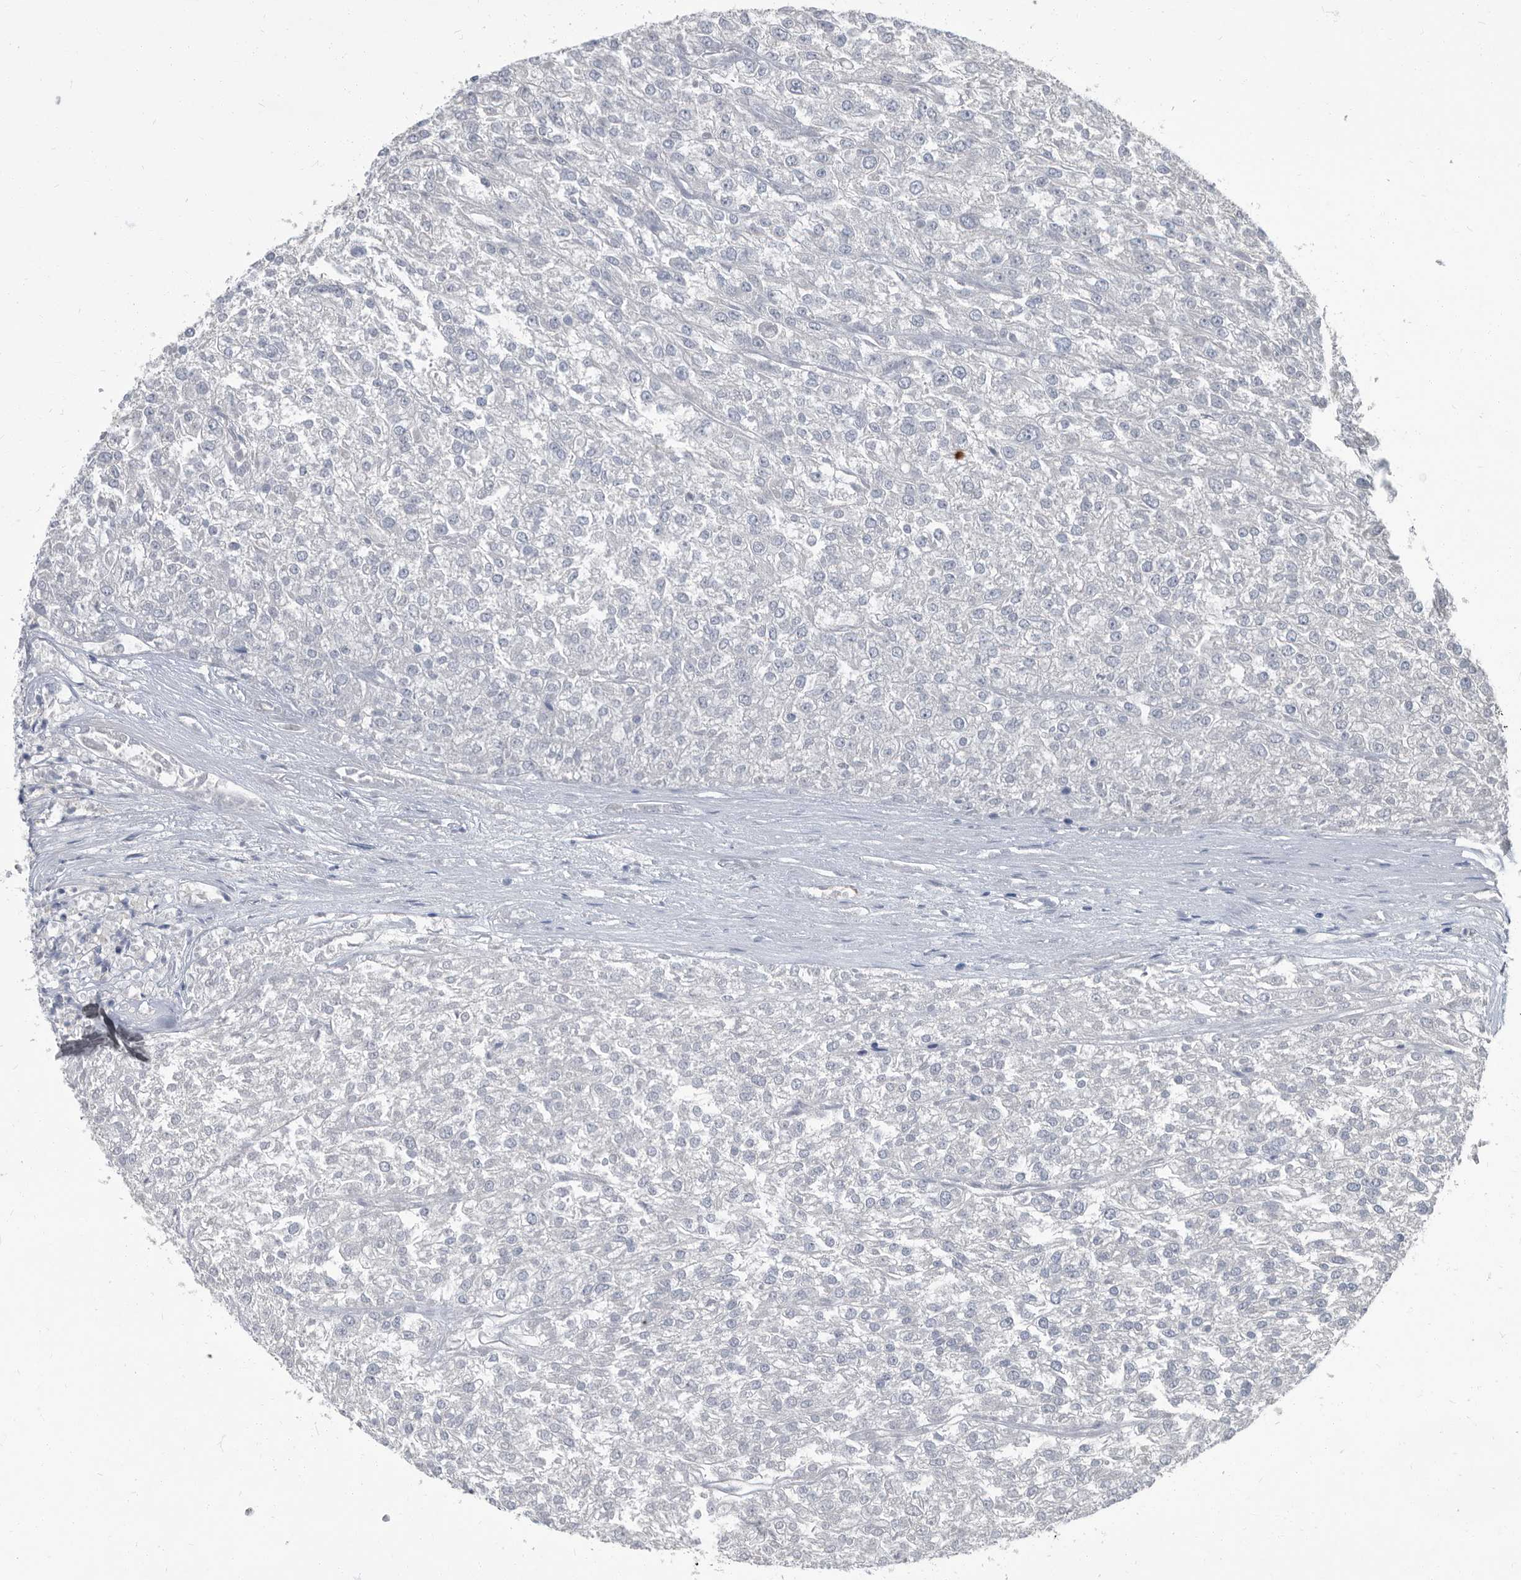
{"staining": {"intensity": "negative", "quantity": "none", "location": "none"}, "tissue": "renal cancer", "cell_type": "Tumor cells", "image_type": "cancer", "snomed": [{"axis": "morphology", "description": "Adenocarcinoma, NOS"}, {"axis": "topography", "description": "Kidney"}], "caption": "The IHC histopathology image has no significant expression in tumor cells of renal cancer (adenocarcinoma) tissue.", "gene": "CDV3", "patient": {"sex": "female", "age": 54}}